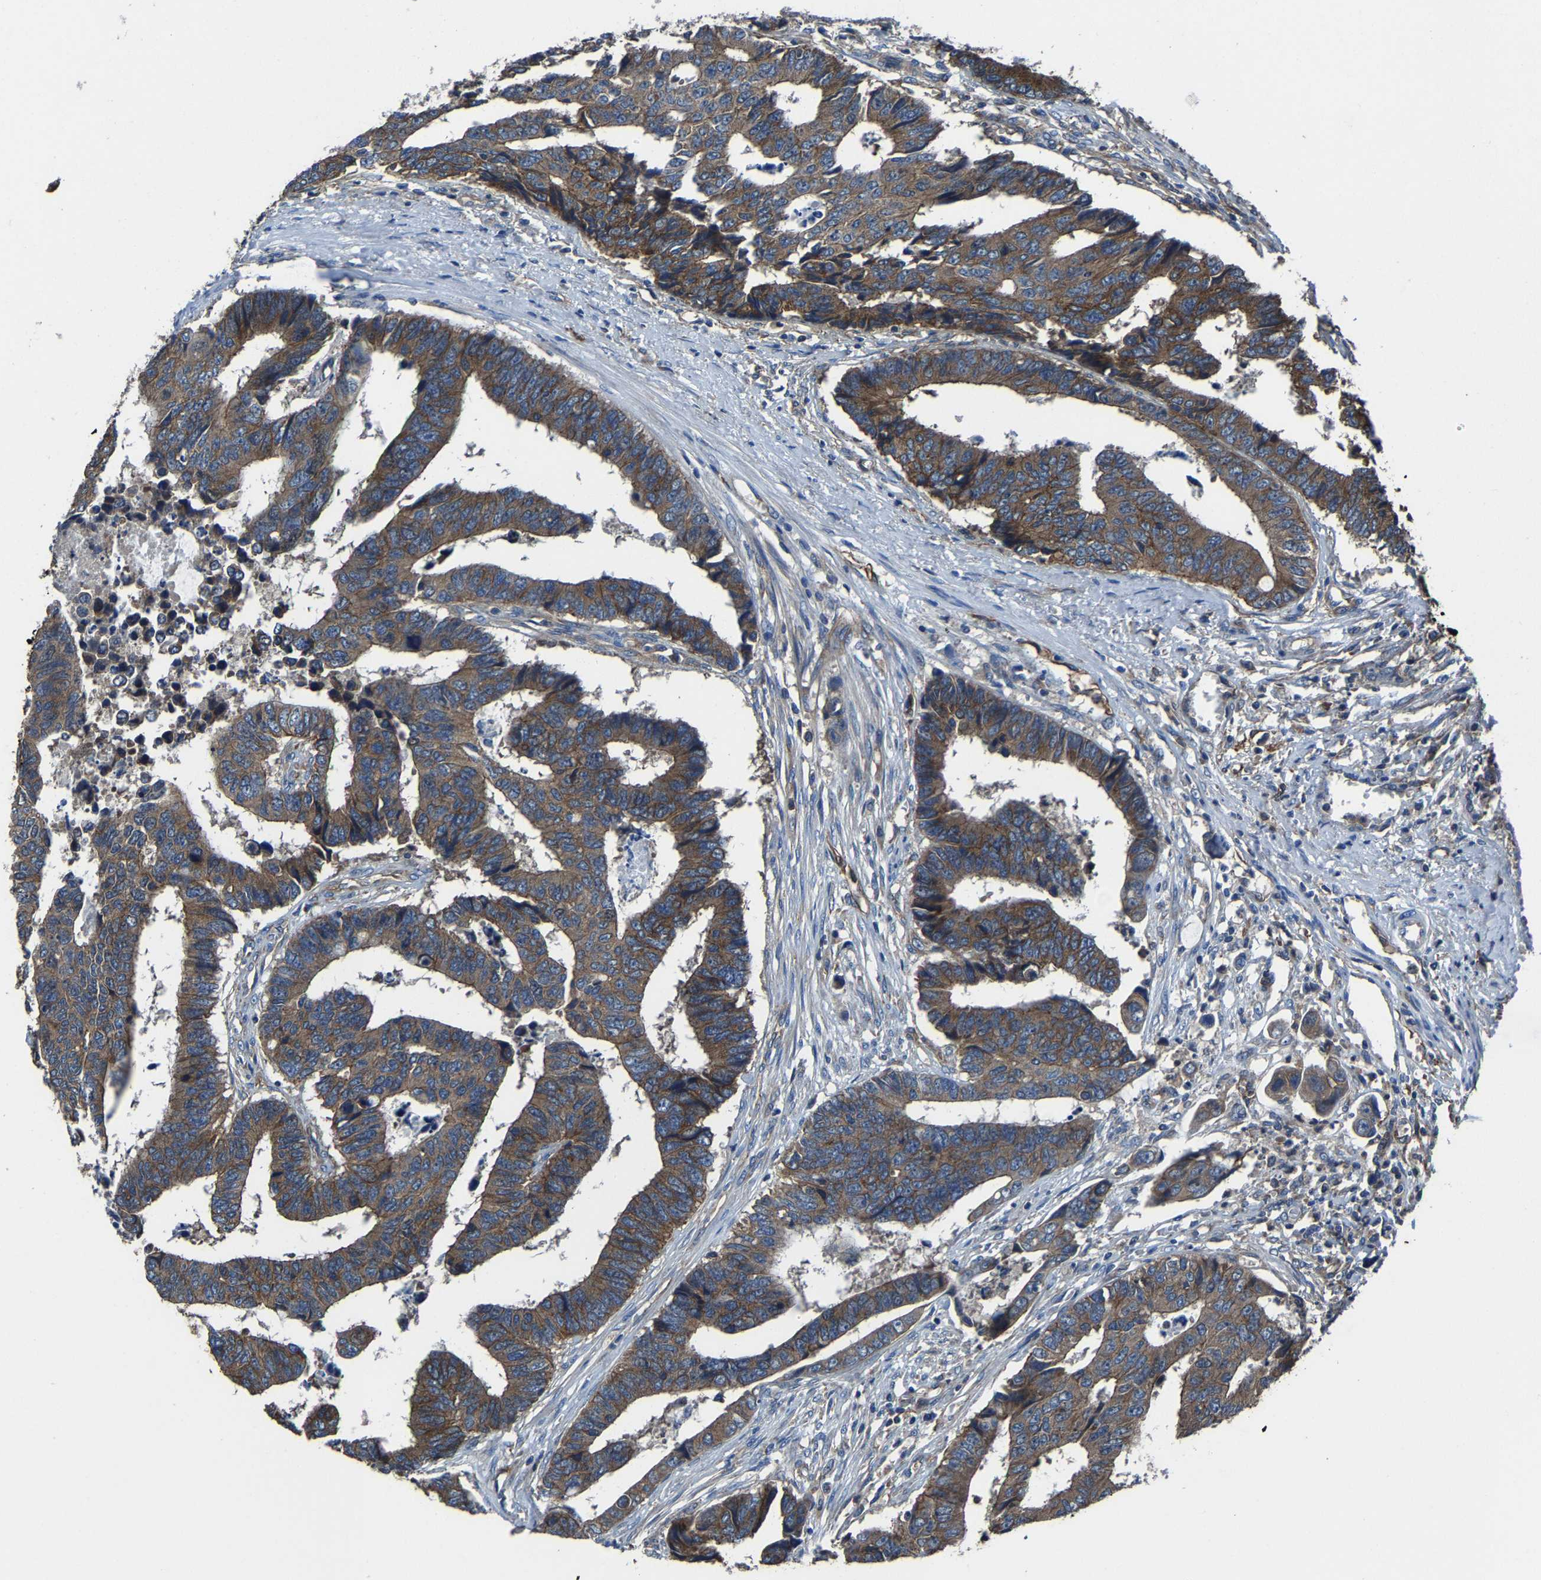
{"staining": {"intensity": "moderate", "quantity": ">75%", "location": "cytoplasmic/membranous"}, "tissue": "colorectal cancer", "cell_type": "Tumor cells", "image_type": "cancer", "snomed": [{"axis": "morphology", "description": "Adenocarcinoma, NOS"}, {"axis": "topography", "description": "Rectum"}], "caption": "This micrograph demonstrates immunohistochemistry (IHC) staining of colorectal cancer (adenocarcinoma), with medium moderate cytoplasmic/membranous staining in approximately >75% of tumor cells.", "gene": "KIAA1958", "patient": {"sex": "male", "age": 84}}